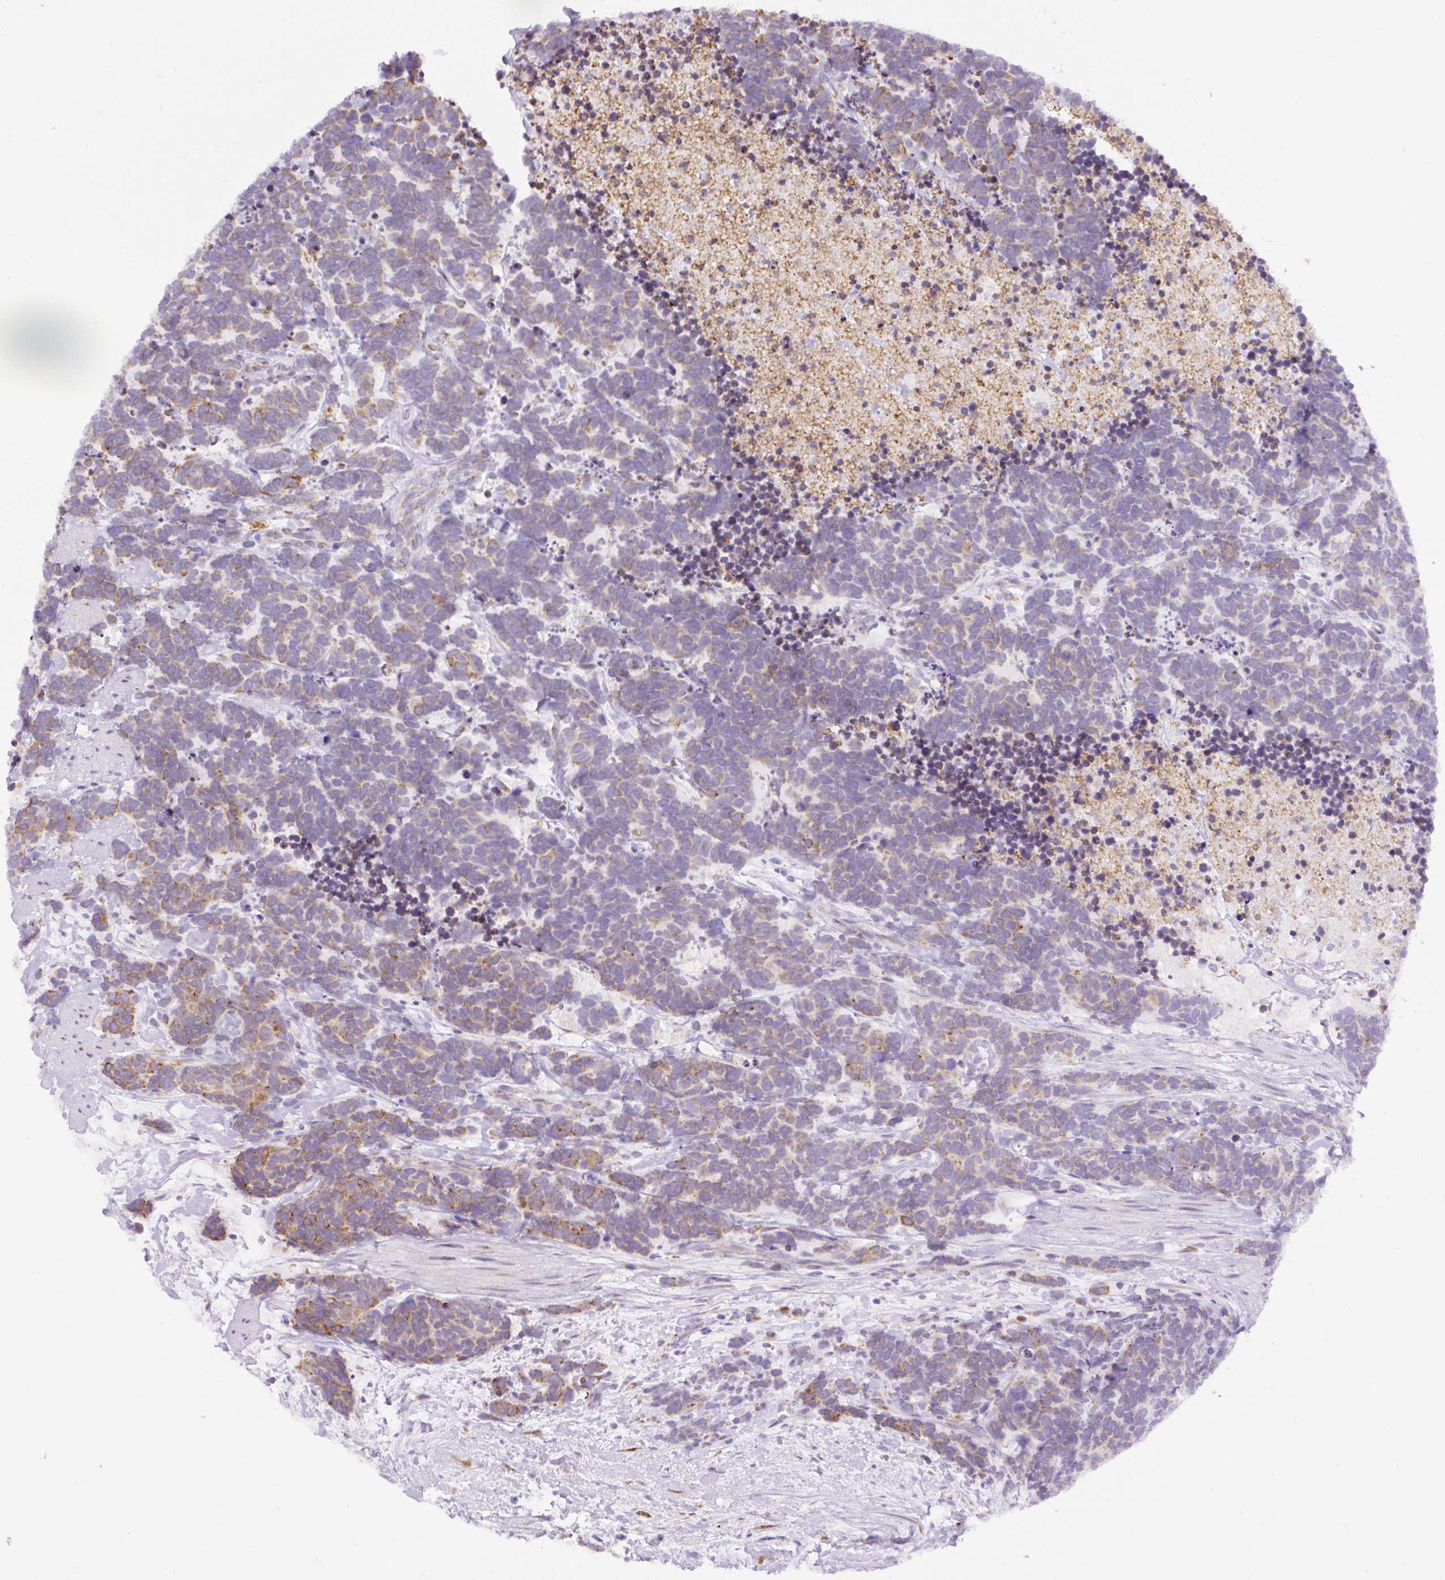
{"staining": {"intensity": "moderate", "quantity": ">75%", "location": "cytoplasmic/membranous"}, "tissue": "carcinoid", "cell_type": "Tumor cells", "image_type": "cancer", "snomed": [{"axis": "morphology", "description": "Carcinoma, NOS"}, {"axis": "morphology", "description": "Carcinoid, malignant, NOS"}, {"axis": "topography", "description": "Prostate"}], "caption": "Immunohistochemistry (IHC) histopathology image of neoplastic tissue: human carcinoid stained using immunohistochemistry exhibits medium levels of moderate protein expression localized specifically in the cytoplasmic/membranous of tumor cells, appearing as a cytoplasmic/membranous brown color.", "gene": "DDOST", "patient": {"sex": "male", "age": 57}}